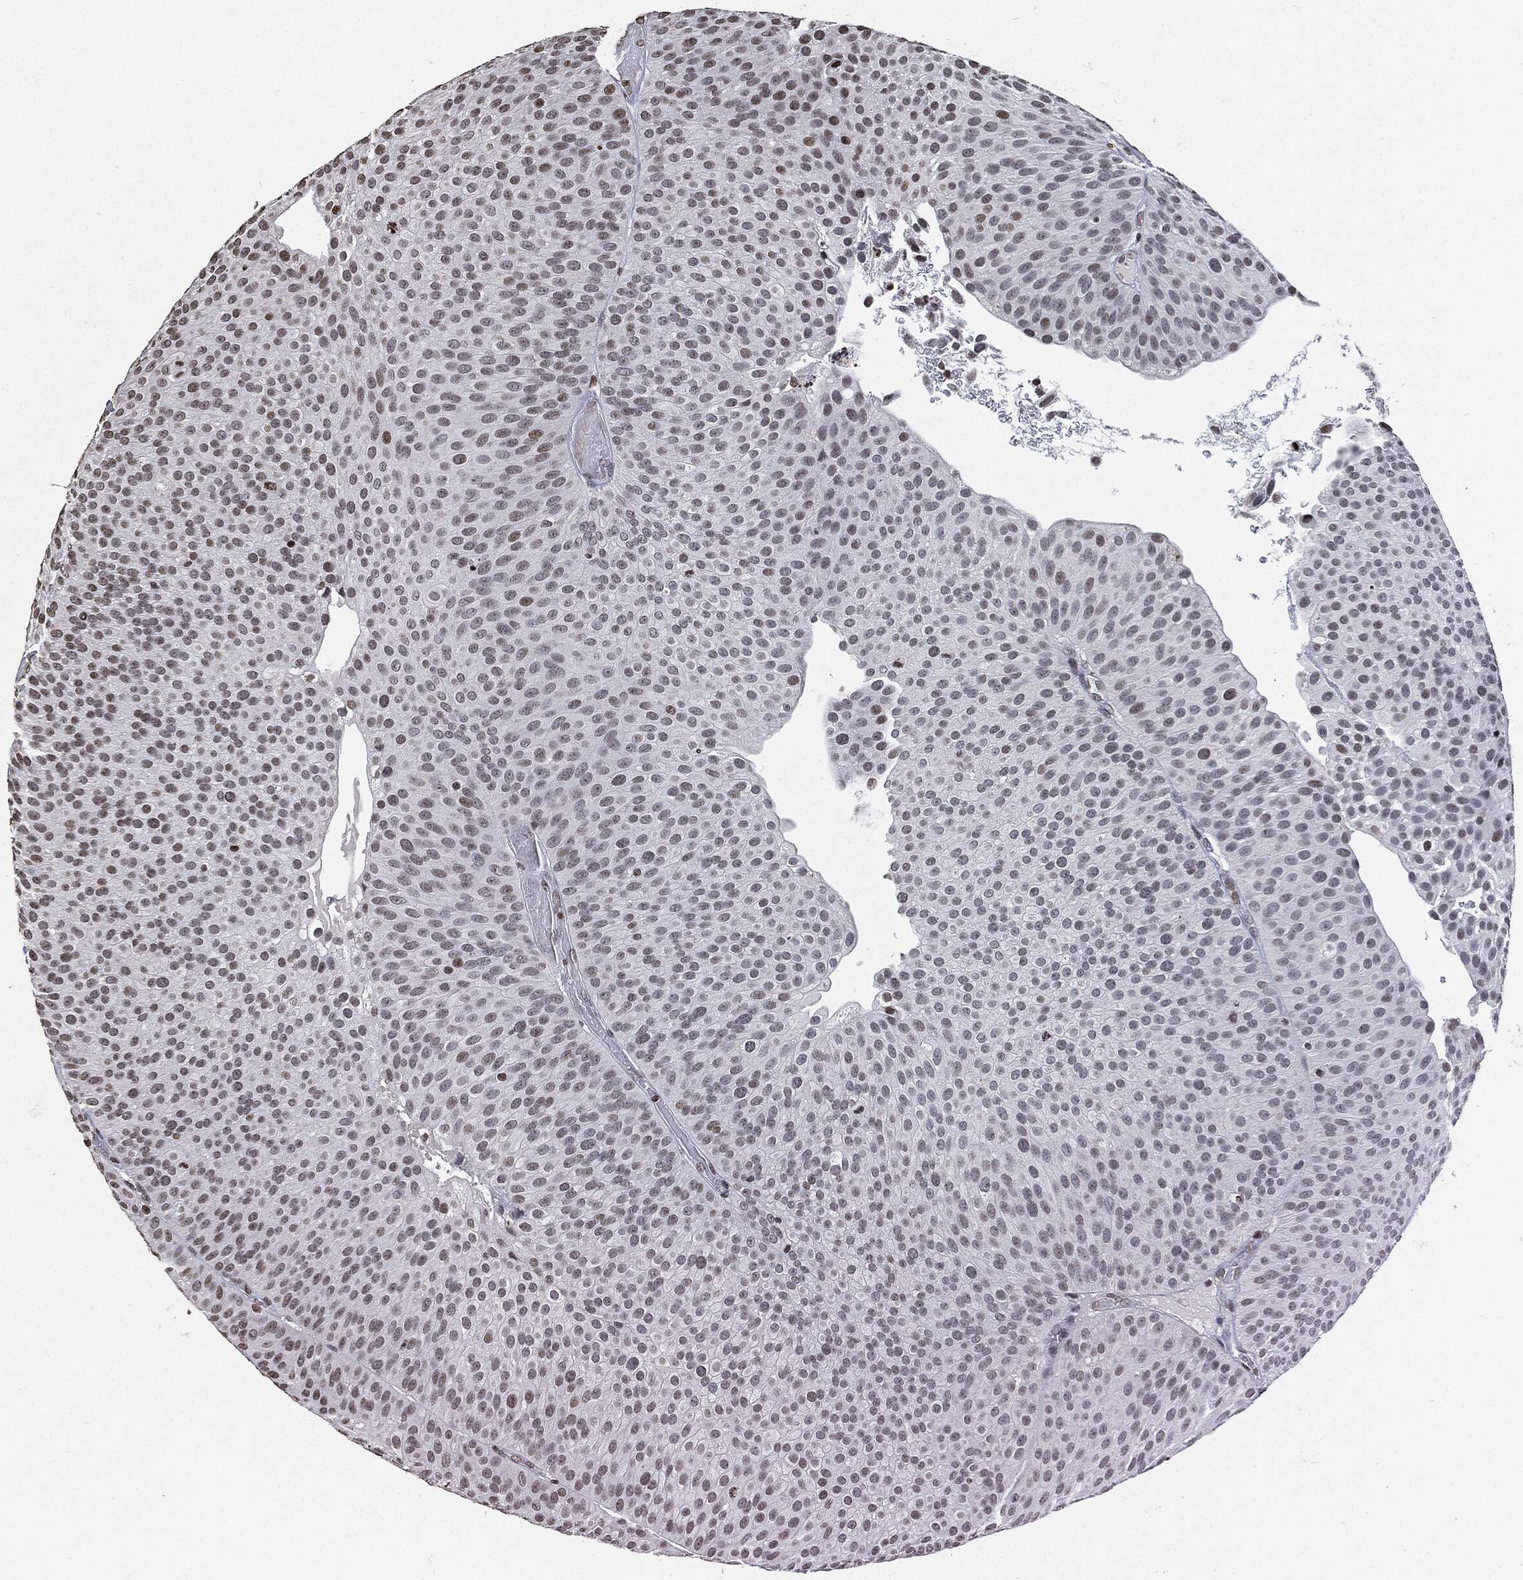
{"staining": {"intensity": "moderate", "quantity": "<25%", "location": "nuclear"}, "tissue": "urothelial cancer", "cell_type": "Tumor cells", "image_type": "cancer", "snomed": [{"axis": "morphology", "description": "Urothelial carcinoma, Low grade"}, {"axis": "topography", "description": "Urinary bladder"}], "caption": "An image of human urothelial cancer stained for a protein reveals moderate nuclear brown staining in tumor cells.", "gene": "JUN", "patient": {"sex": "male", "age": 65}}